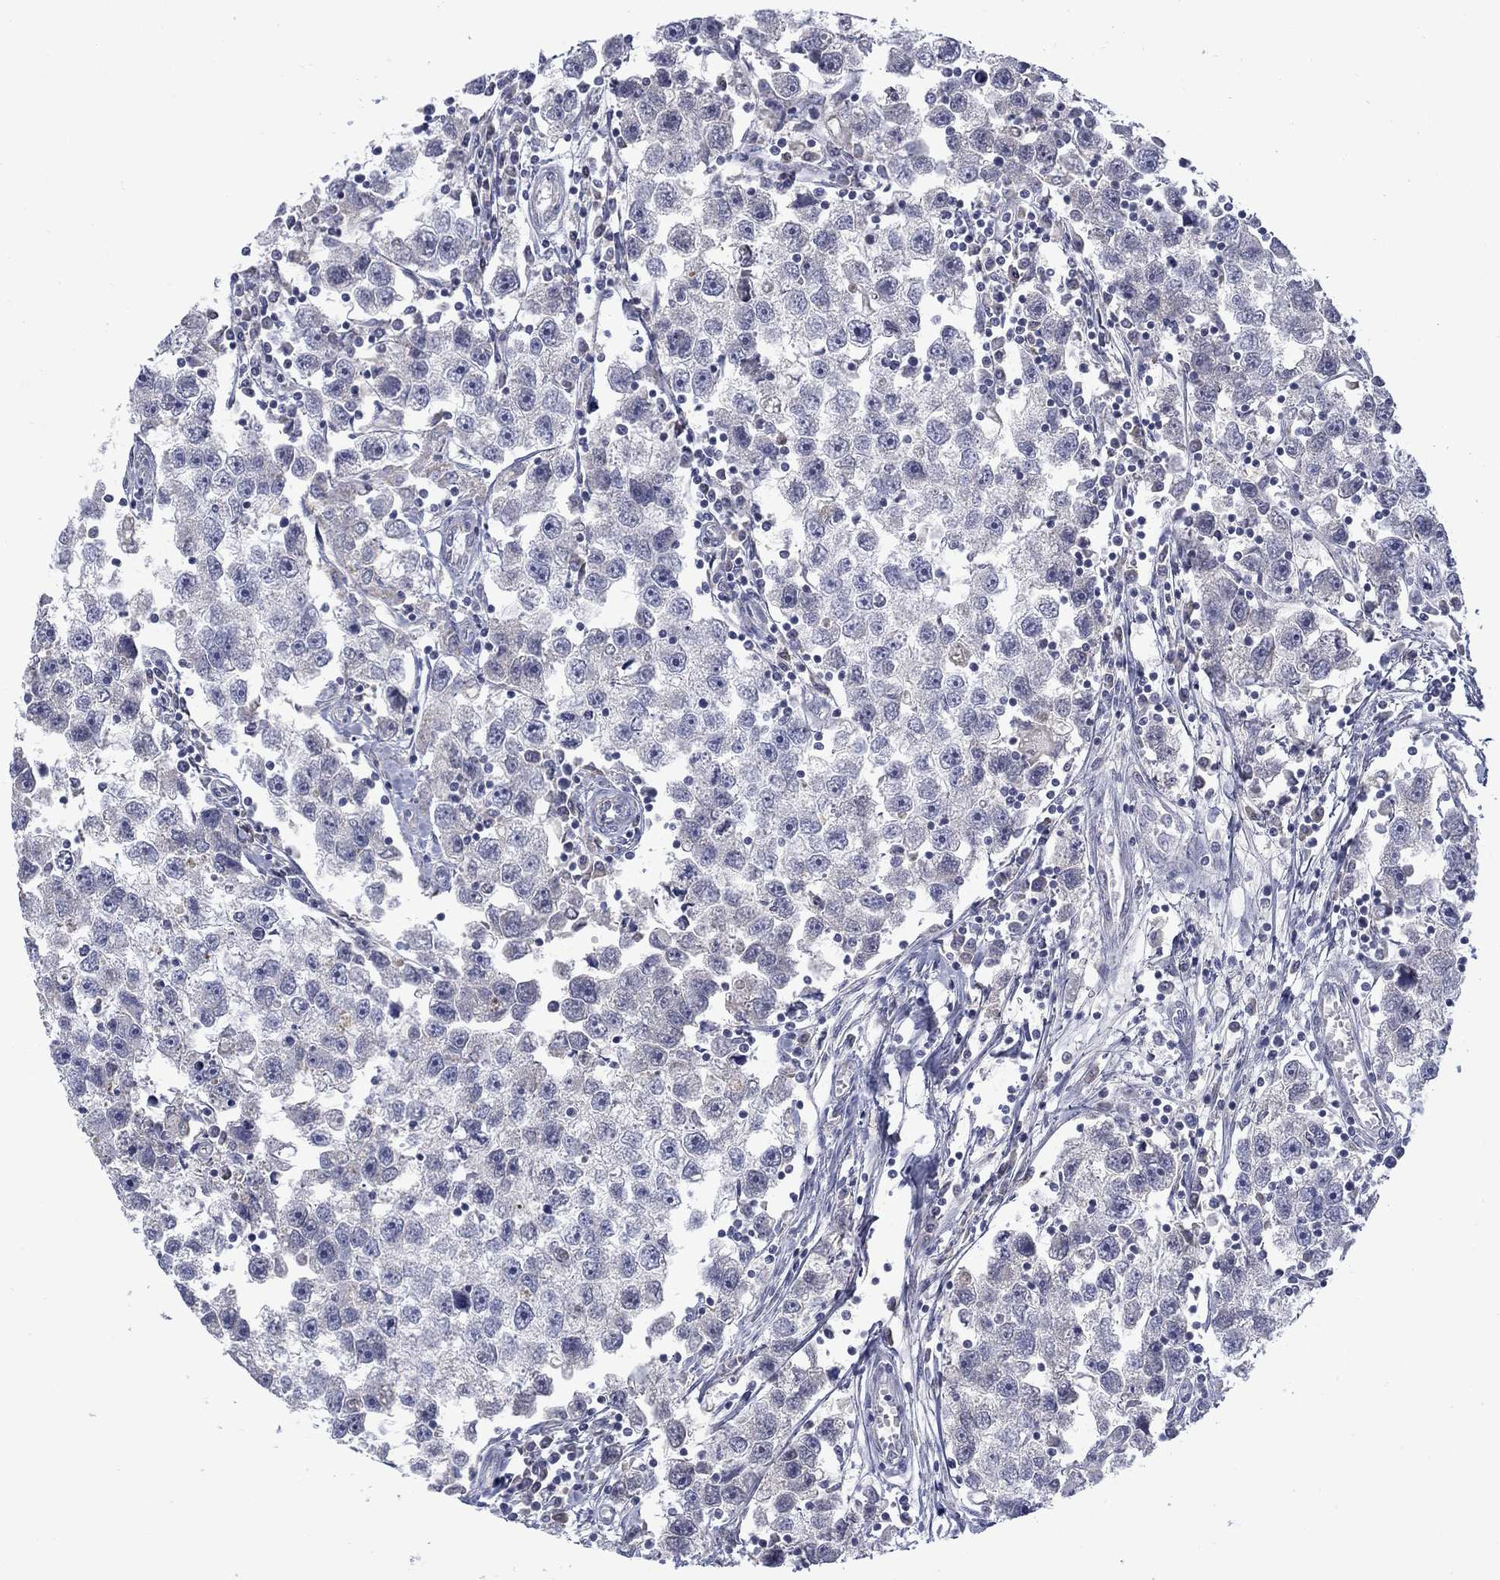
{"staining": {"intensity": "strong", "quantity": "<25%", "location": "cytoplasmic/membranous"}, "tissue": "testis cancer", "cell_type": "Tumor cells", "image_type": "cancer", "snomed": [{"axis": "morphology", "description": "Seminoma, NOS"}, {"axis": "topography", "description": "Testis"}], "caption": "Testis seminoma was stained to show a protein in brown. There is medium levels of strong cytoplasmic/membranous expression in about <25% of tumor cells.", "gene": "FRK", "patient": {"sex": "male", "age": 30}}